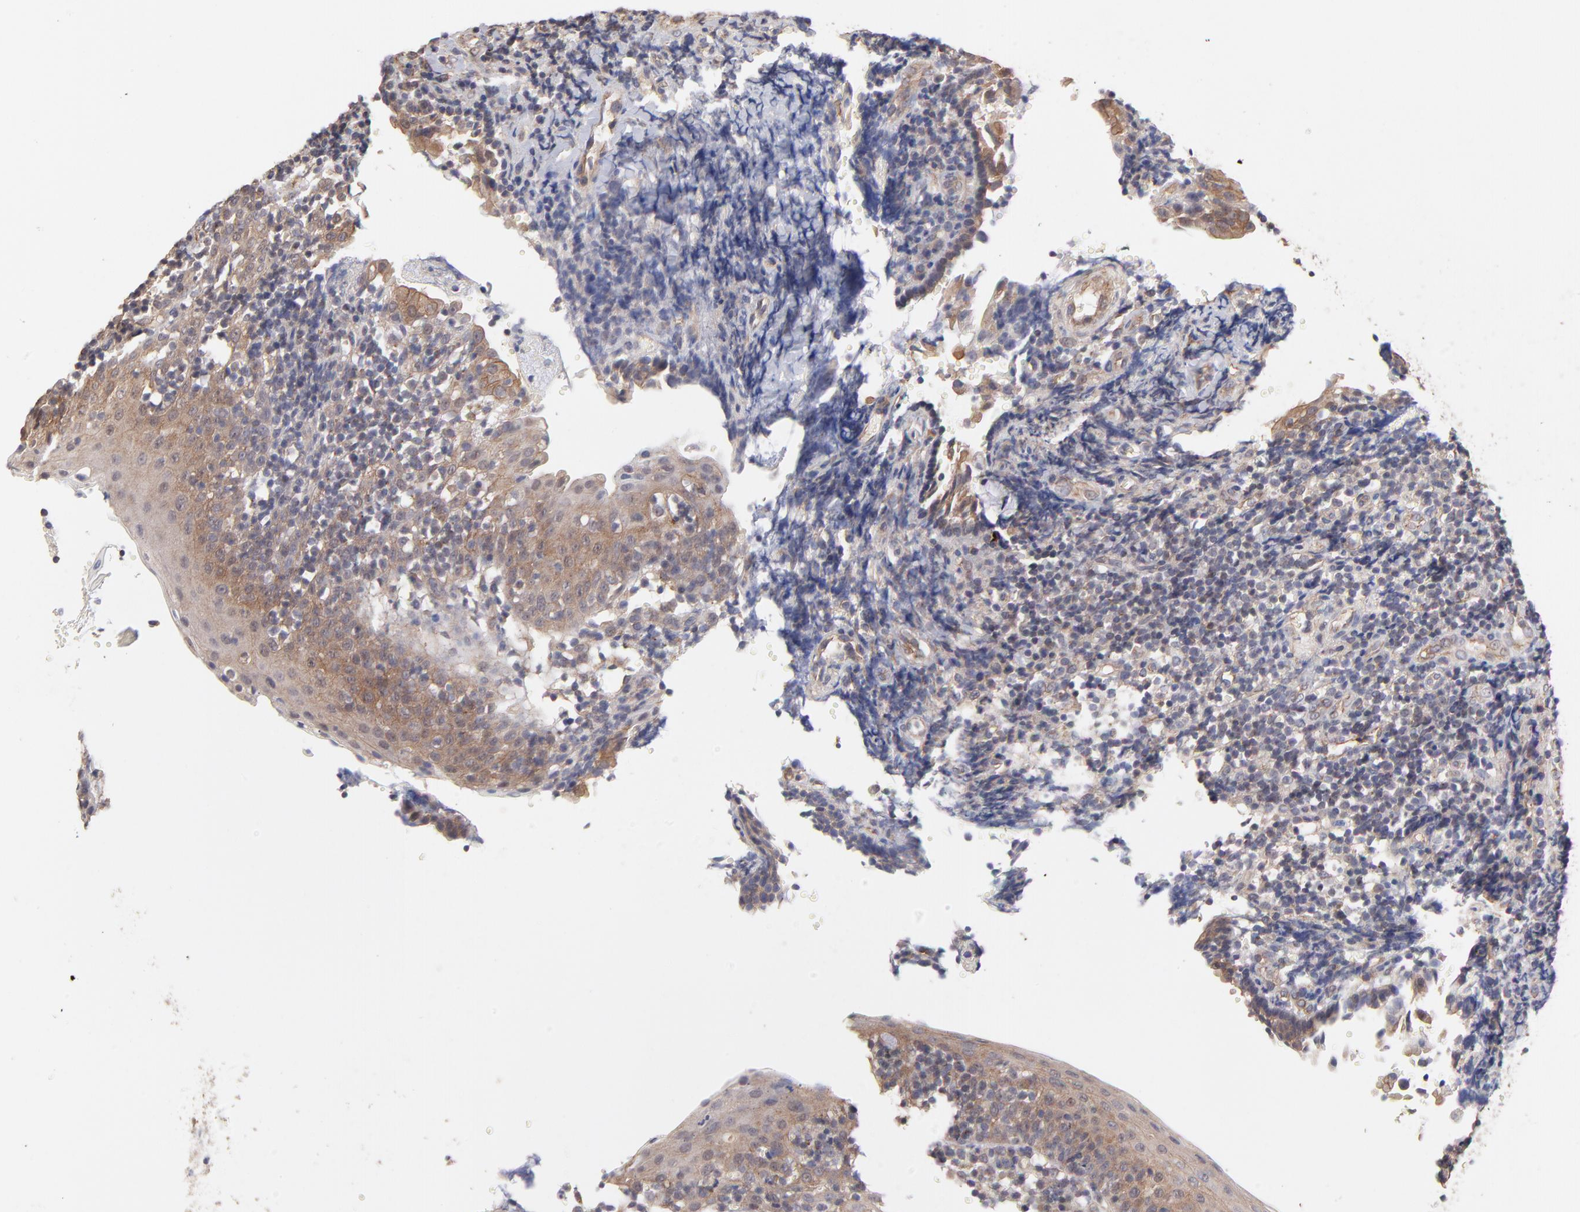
{"staining": {"intensity": "weak", "quantity": "25%-75%", "location": "cytoplasmic/membranous"}, "tissue": "tonsil", "cell_type": "Non-germinal center cells", "image_type": "normal", "snomed": [{"axis": "morphology", "description": "Normal tissue, NOS"}, {"axis": "topography", "description": "Tonsil"}], "caption": "Protein expression analysis of normal human tonsil reveals weak cytoplasmic/membranous staining in about 25%-75% of non-germinal center cells. The protein is shown in brown color, while the nuclei are stained blue.", "gene": "STAP2", "patient": {"sex": "female", "age": 40}}